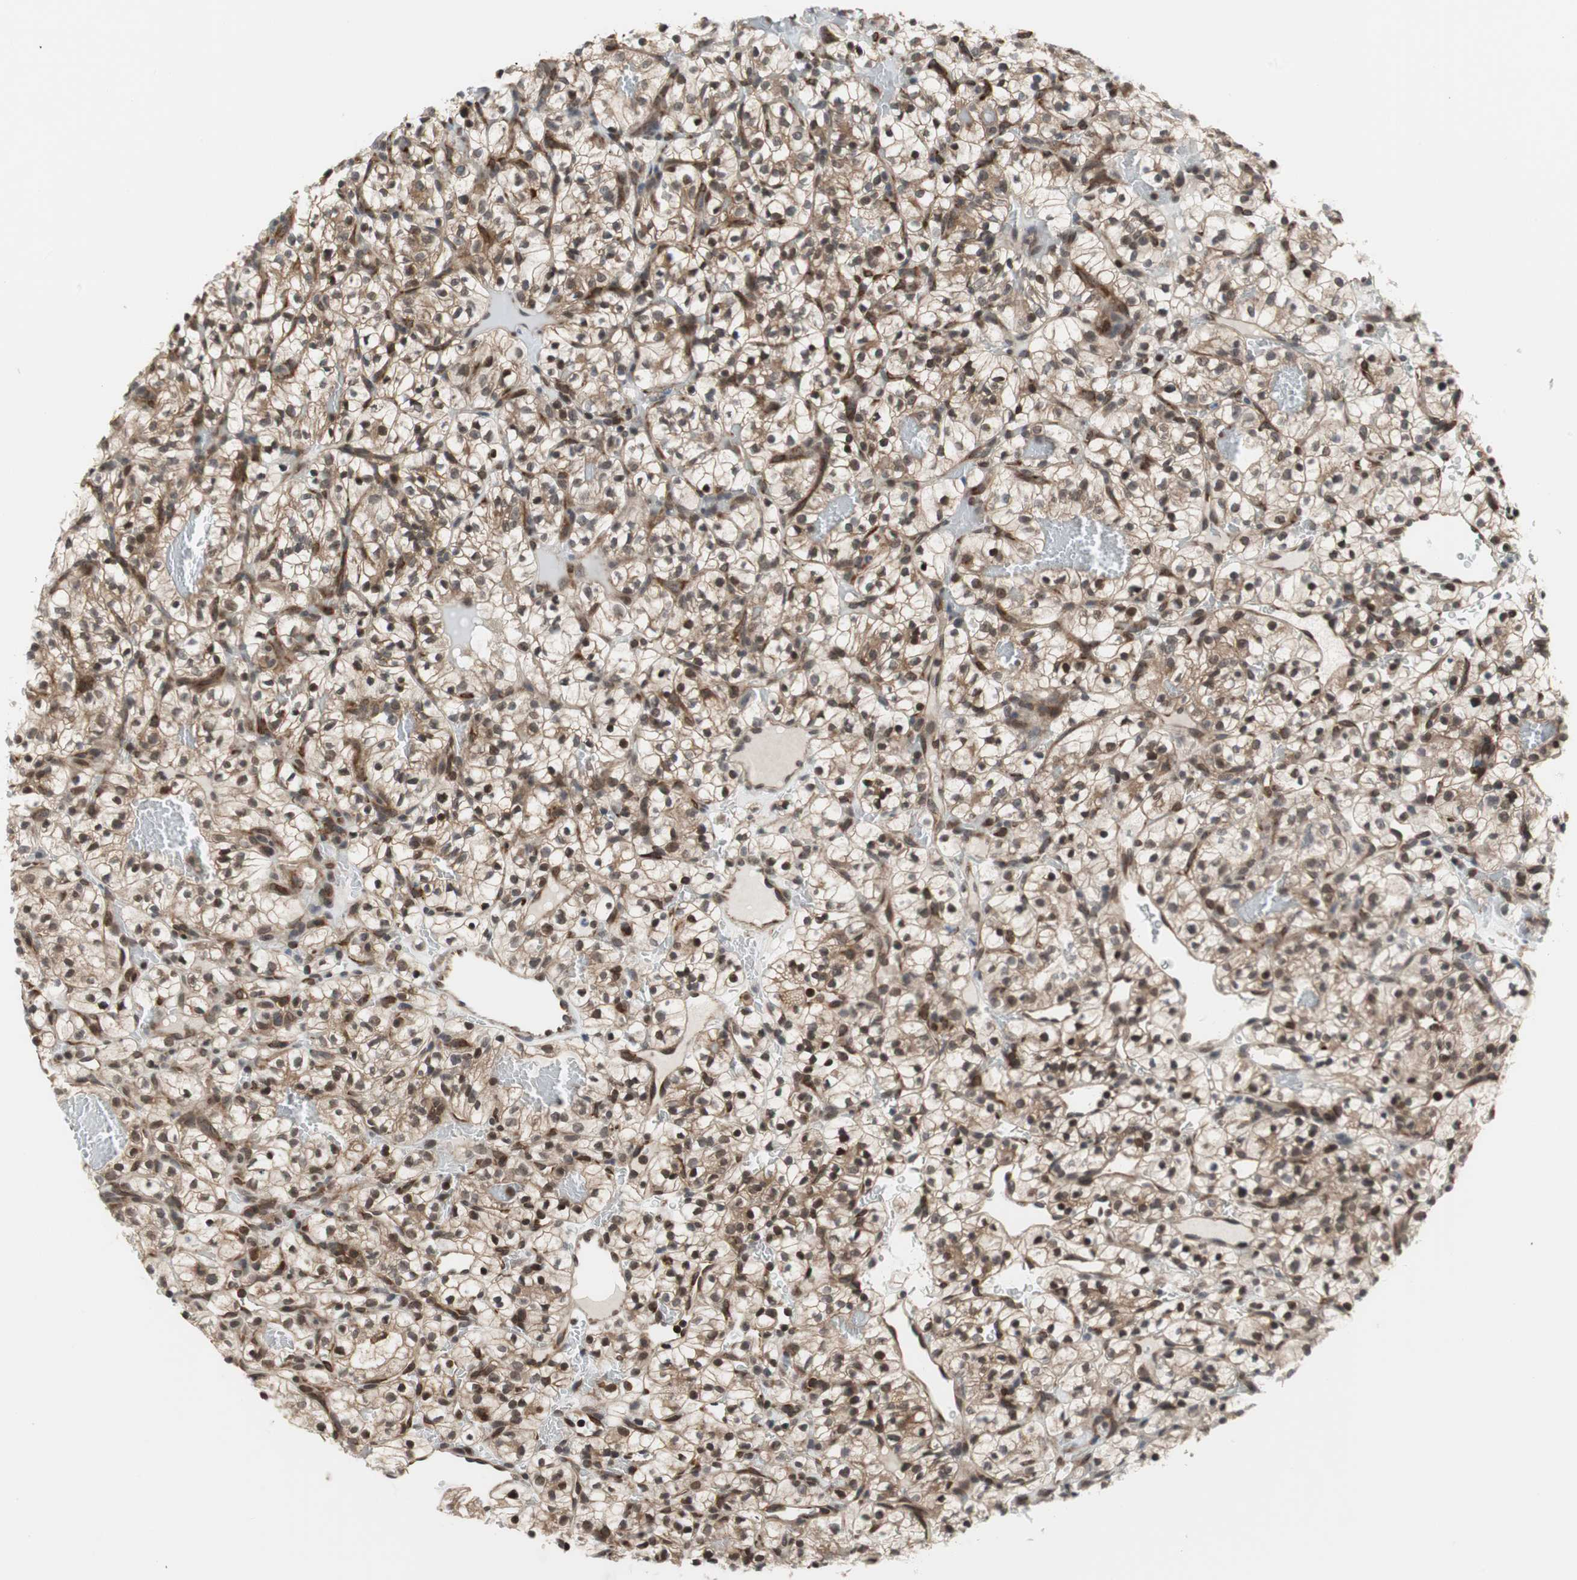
{"staining": {"intensity": "moderate", "quantity": "25%-75%", "location": "cytoplasmic/membranous"}, "tissue": "renal cancer", "cell_type": "Tumor cells", "image_type": "cancer", "snomed": [{"axis": "morphology", "description": "Adenocarcinoma, NOS"}, {"axis": "topography", "description": "Kidney"}], "caption": "Immunohistochemistry of human renal cancer exhibits medium levels of moderate cytoplasmic/membranous staining in approximately 25%-75% of tumor cells.", "gene": "ZNF512B", "patient": {"sex": "female", "age": 57}}